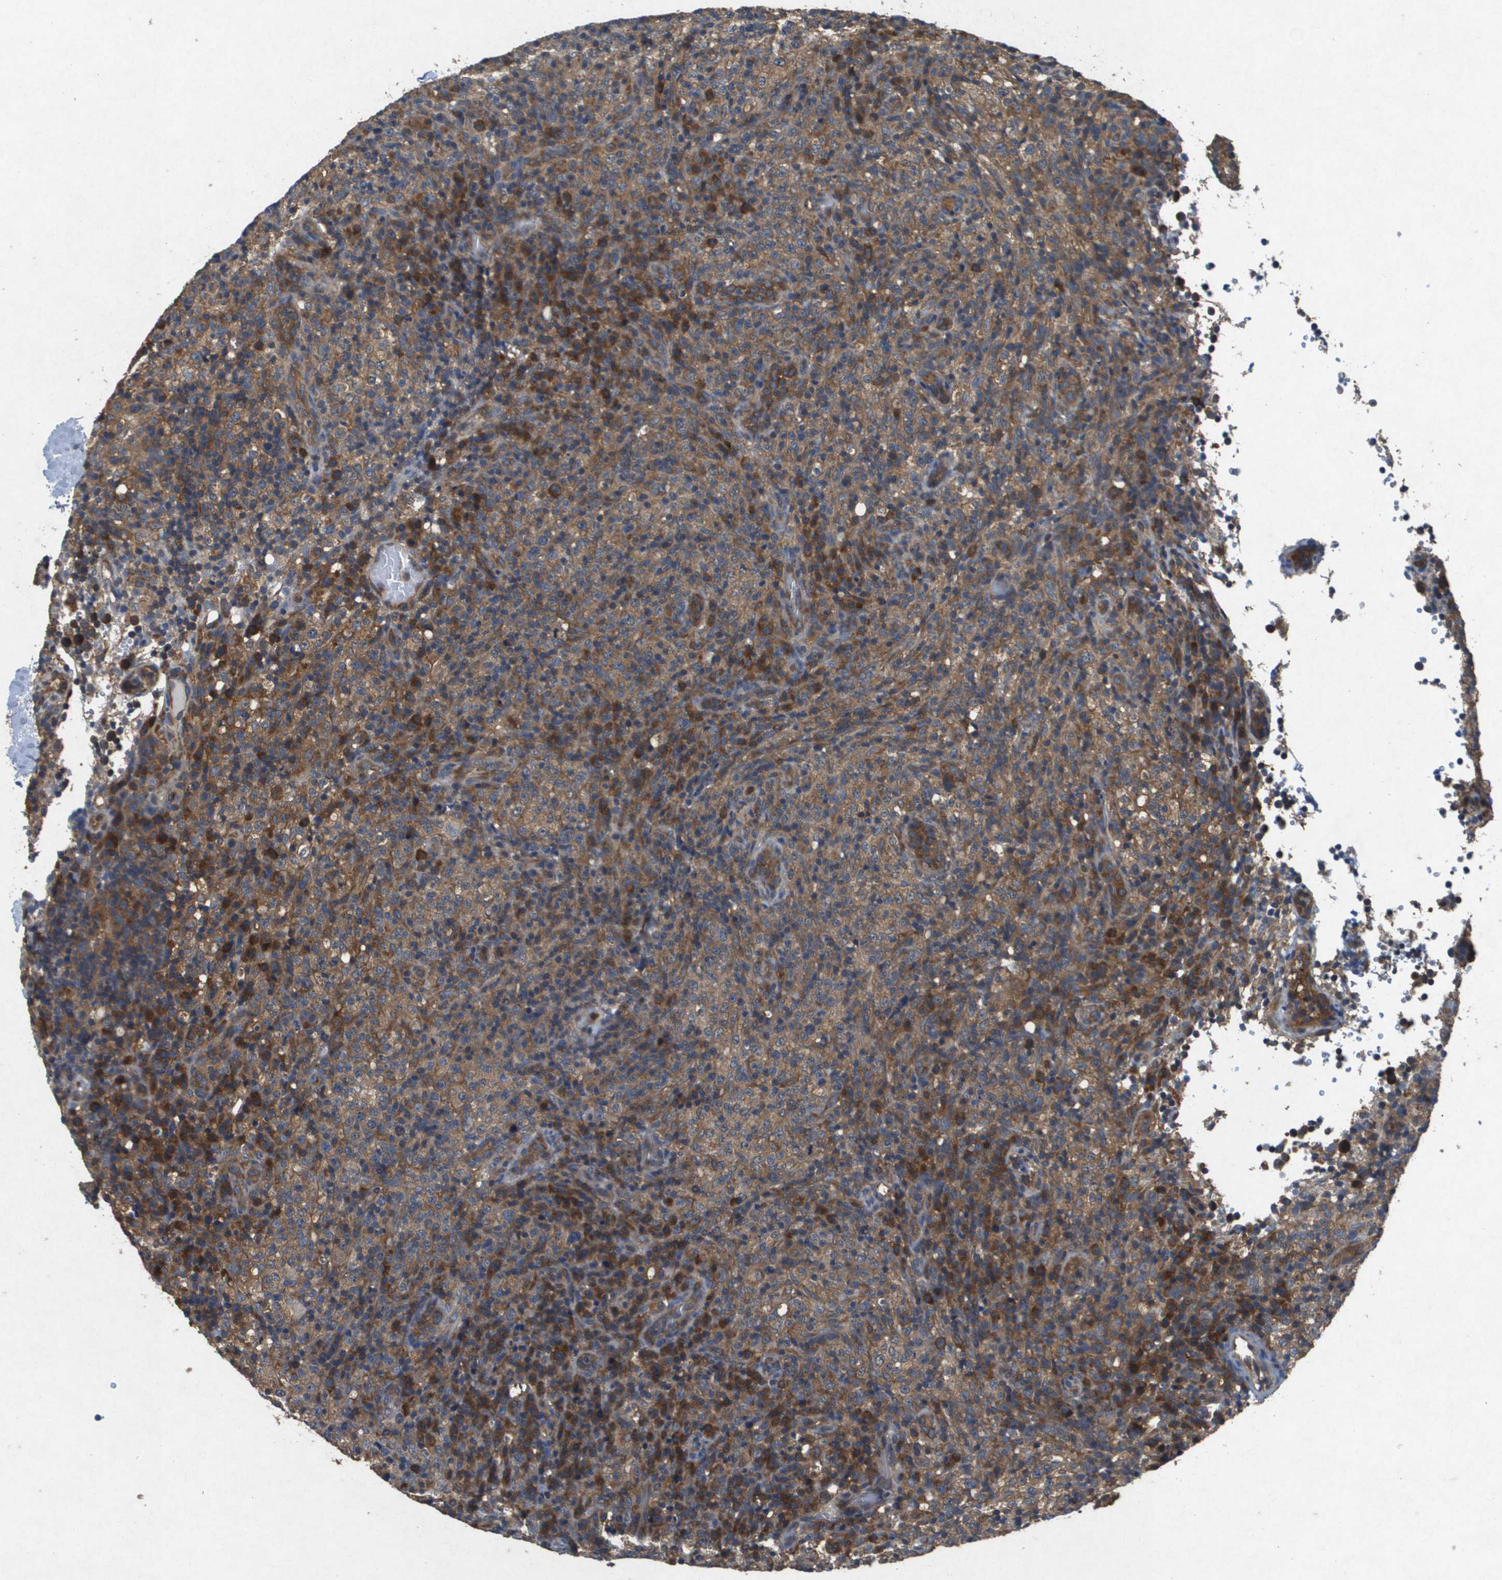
{"staining": {"intensity": "moderate", "quantity": ">75%", "location": "cytoplasmic/membranous"}, "tissue": "lymphoma", "cell_type": "Tumor cells", "image_type": "cancer", "snomed": [{"axis": "morphology", "description": "Malignant lymphoma, non-Hodgkin's type, High grade"}, {"axis": "topography", "description": "Lymph node"}], "caption": "This histopathology image reveals lymphoma stained with immunohistochemistry to label a protein in brown. The cytoplasmic/membranous of tumor cells show moderate positivity for the protein. Nuclei are counter-stained blue.", "gene": "PTPRT", "patient": {"sex": "female", "age": 76}}